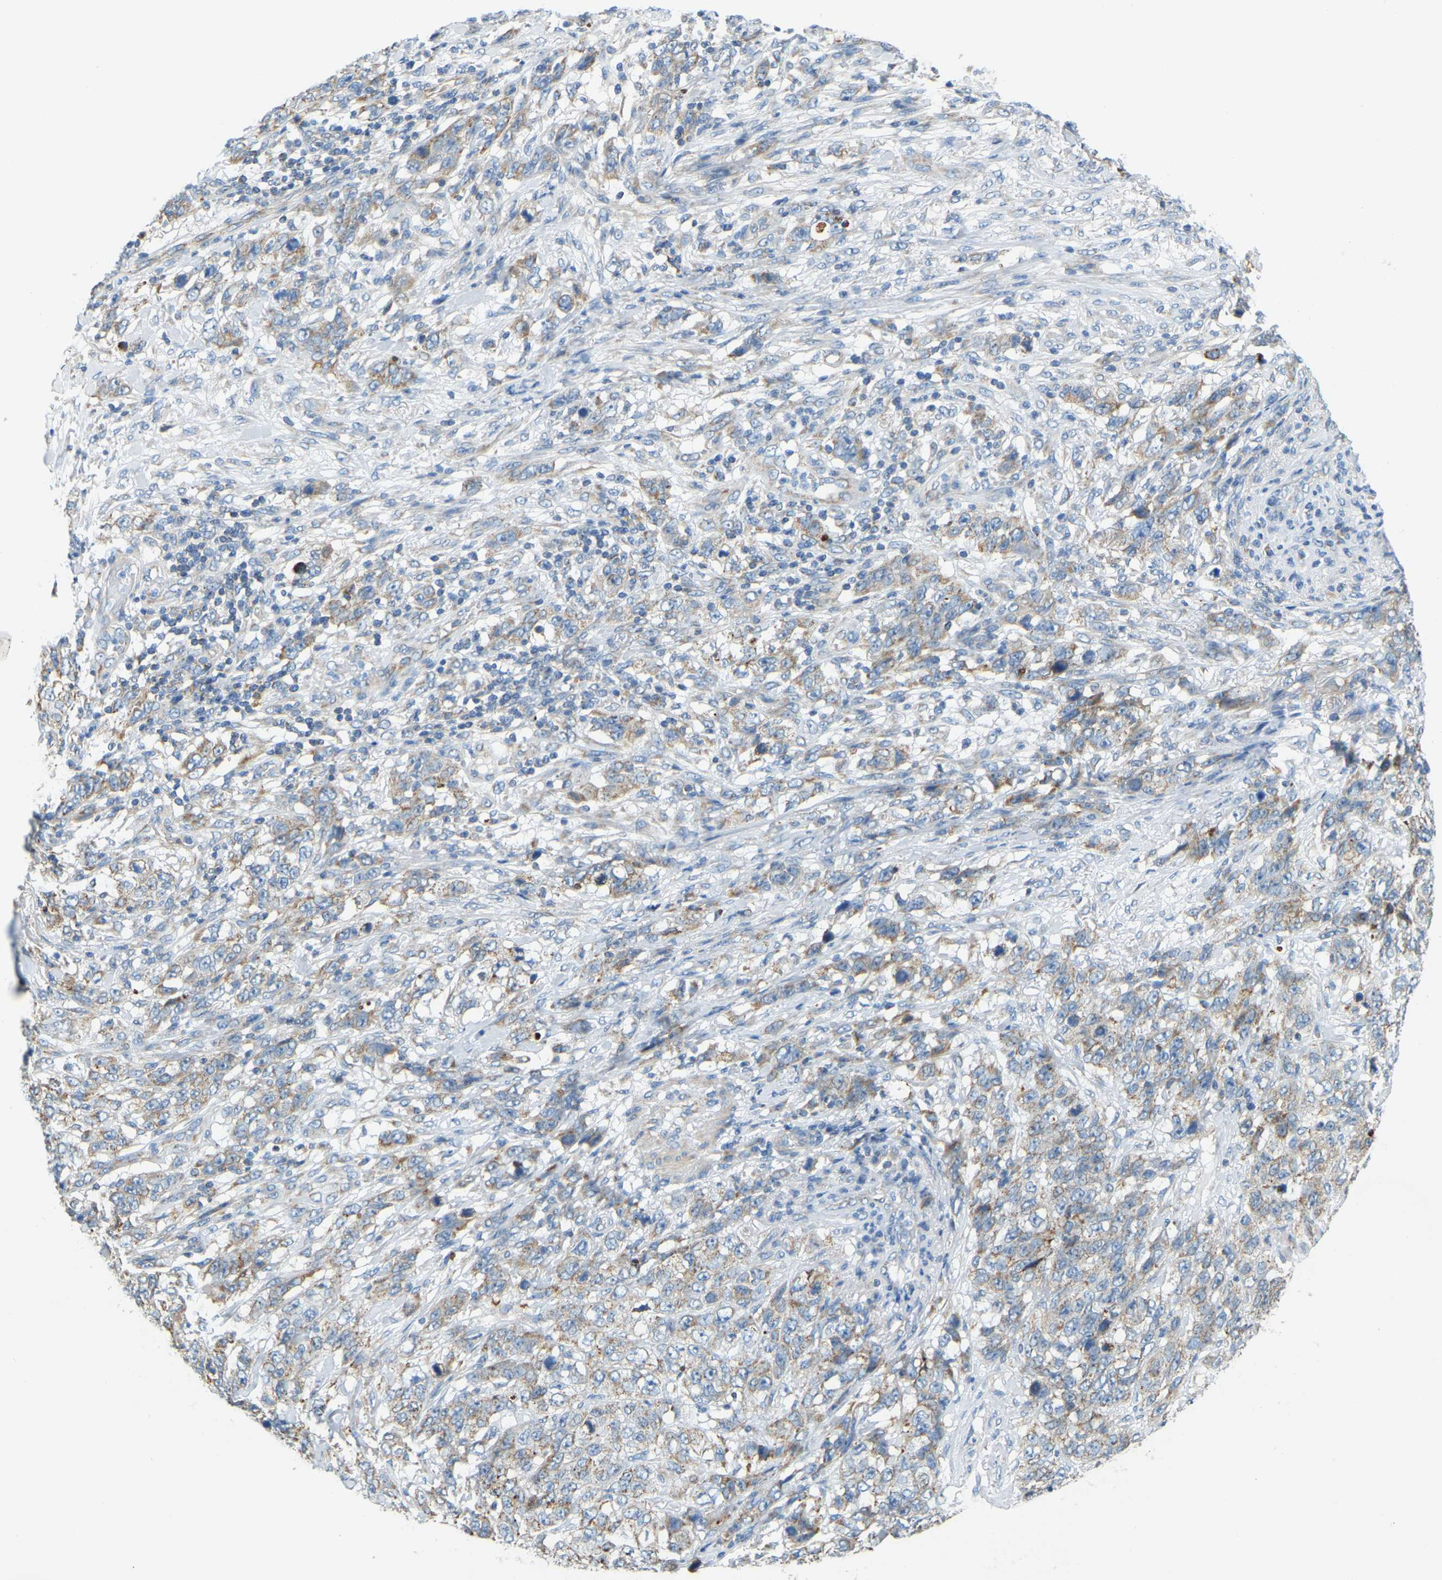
{"staining": {"intensity": "weak", "quantity": "25%-75%", "location": "cytoplasmic/membranous"}, "tissue": "stomach cancer", "cell_type": "Tumor cells", "image_type": "cancer", "snomed": [{"axis": "morphology", "description": "Adenocarcinoma, NOS"}, {"axis": "topography", "description": "Stomach"}], "caption": "The micrograph shows immunohistochemical staining of adenocarcinoma (stomach). There is weak cytoplasmic/membranous staining is present in about 25%-75% of tumor cells.", "gene": "GDA", "patient": {"sex": "male", "age": 48}}